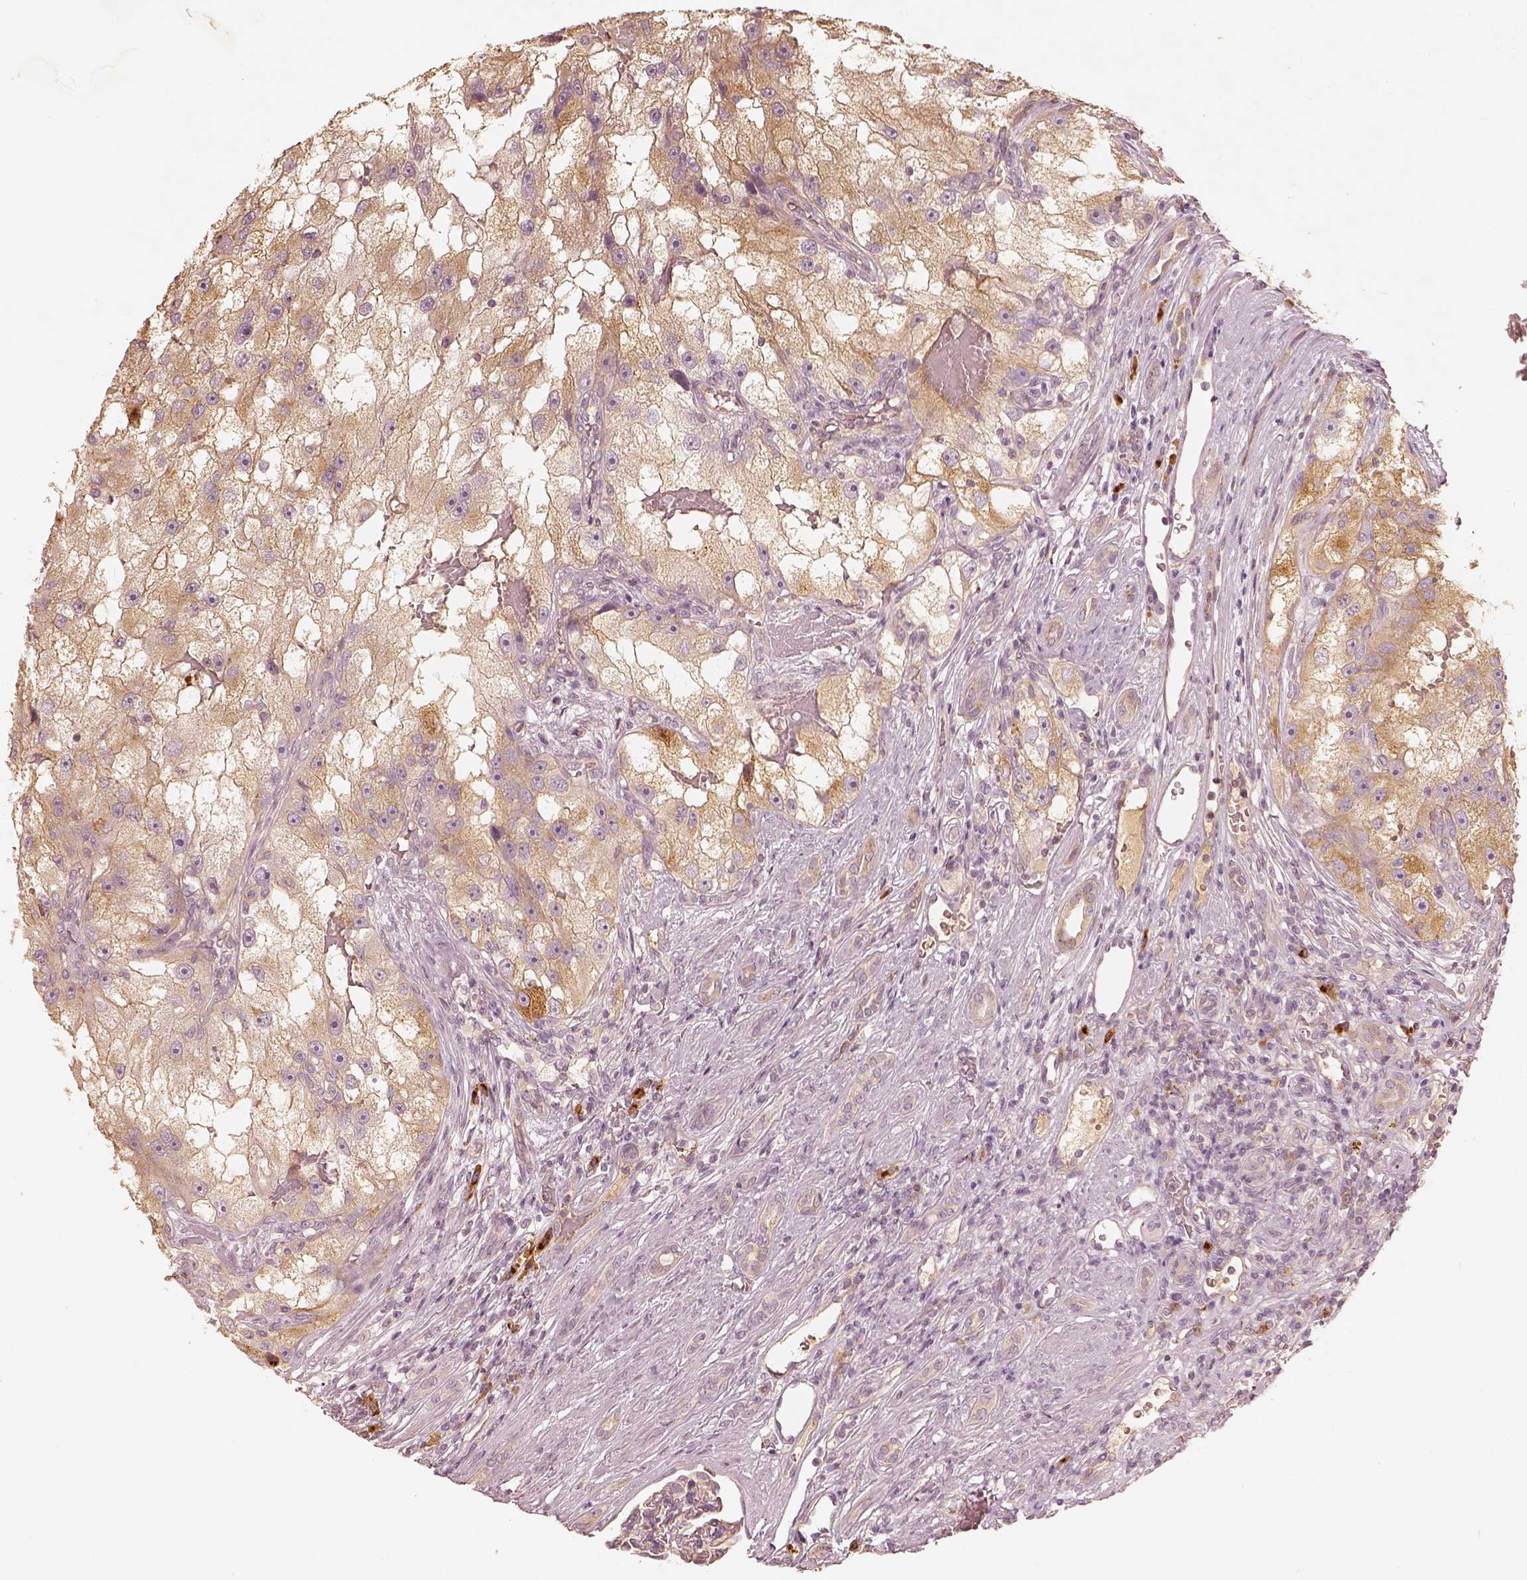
{"staining": {"intensity": "weak", "quantity": ">75%", "location": "cytoplasmic/membranous"}, "tissue": "renal cancer", "cell_type": "Tumor cells", "image_type": "cancer", "snomed": [{"axis": "morphology", "description": "Adenocarcinoma, NOS"}, {"axis": "topography", "description": "Kidney"}], "caption": "A micrograph showing weak cytoplasmic/membranous positivity in about >75% of tumor cells in adenocarcinoma (renal), as visualized by brown immunohistochemical staining.", "gene": "GORASP2", "patient": {"sex": "male", "age": 63}}